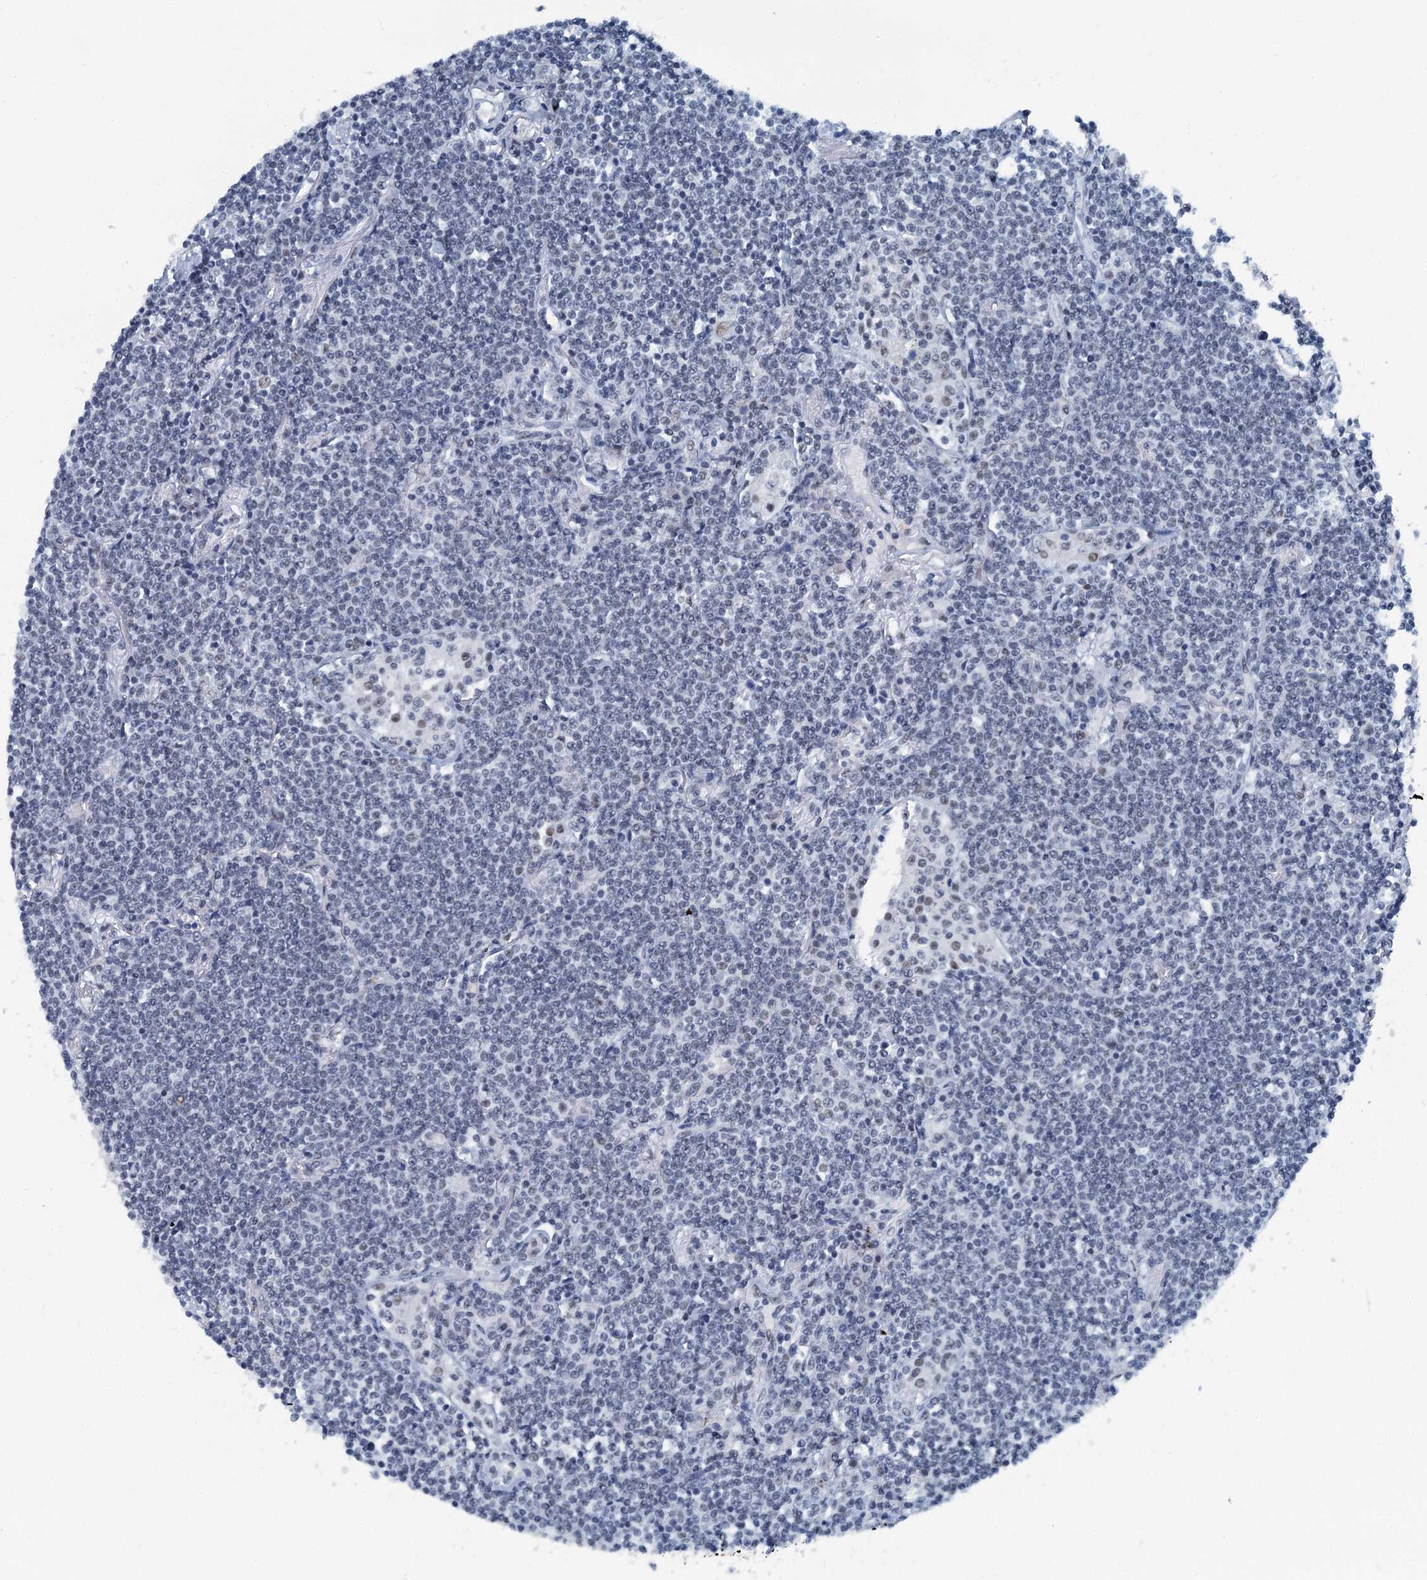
{"staining": {"intensity": "weak", "quantity": "<25%", "location": "nuclear"}, "tissue": "lymphoma", "cell_type": "Tumor cells", "image_type": "cancer", "snomed": [{"axis": "morphology", "description": "Malignant lymphoma, non-Hodgkin's type, Low grade"}, {"axis": "topography", "description": "Lung"}], "caption": "High power microscopy micrograph of an IHC histopathology image of lymphoma, revealing no significant staining in tumor cells.", "gene": "TRPT1", "patient": {"sex": "female", "age": 71}}